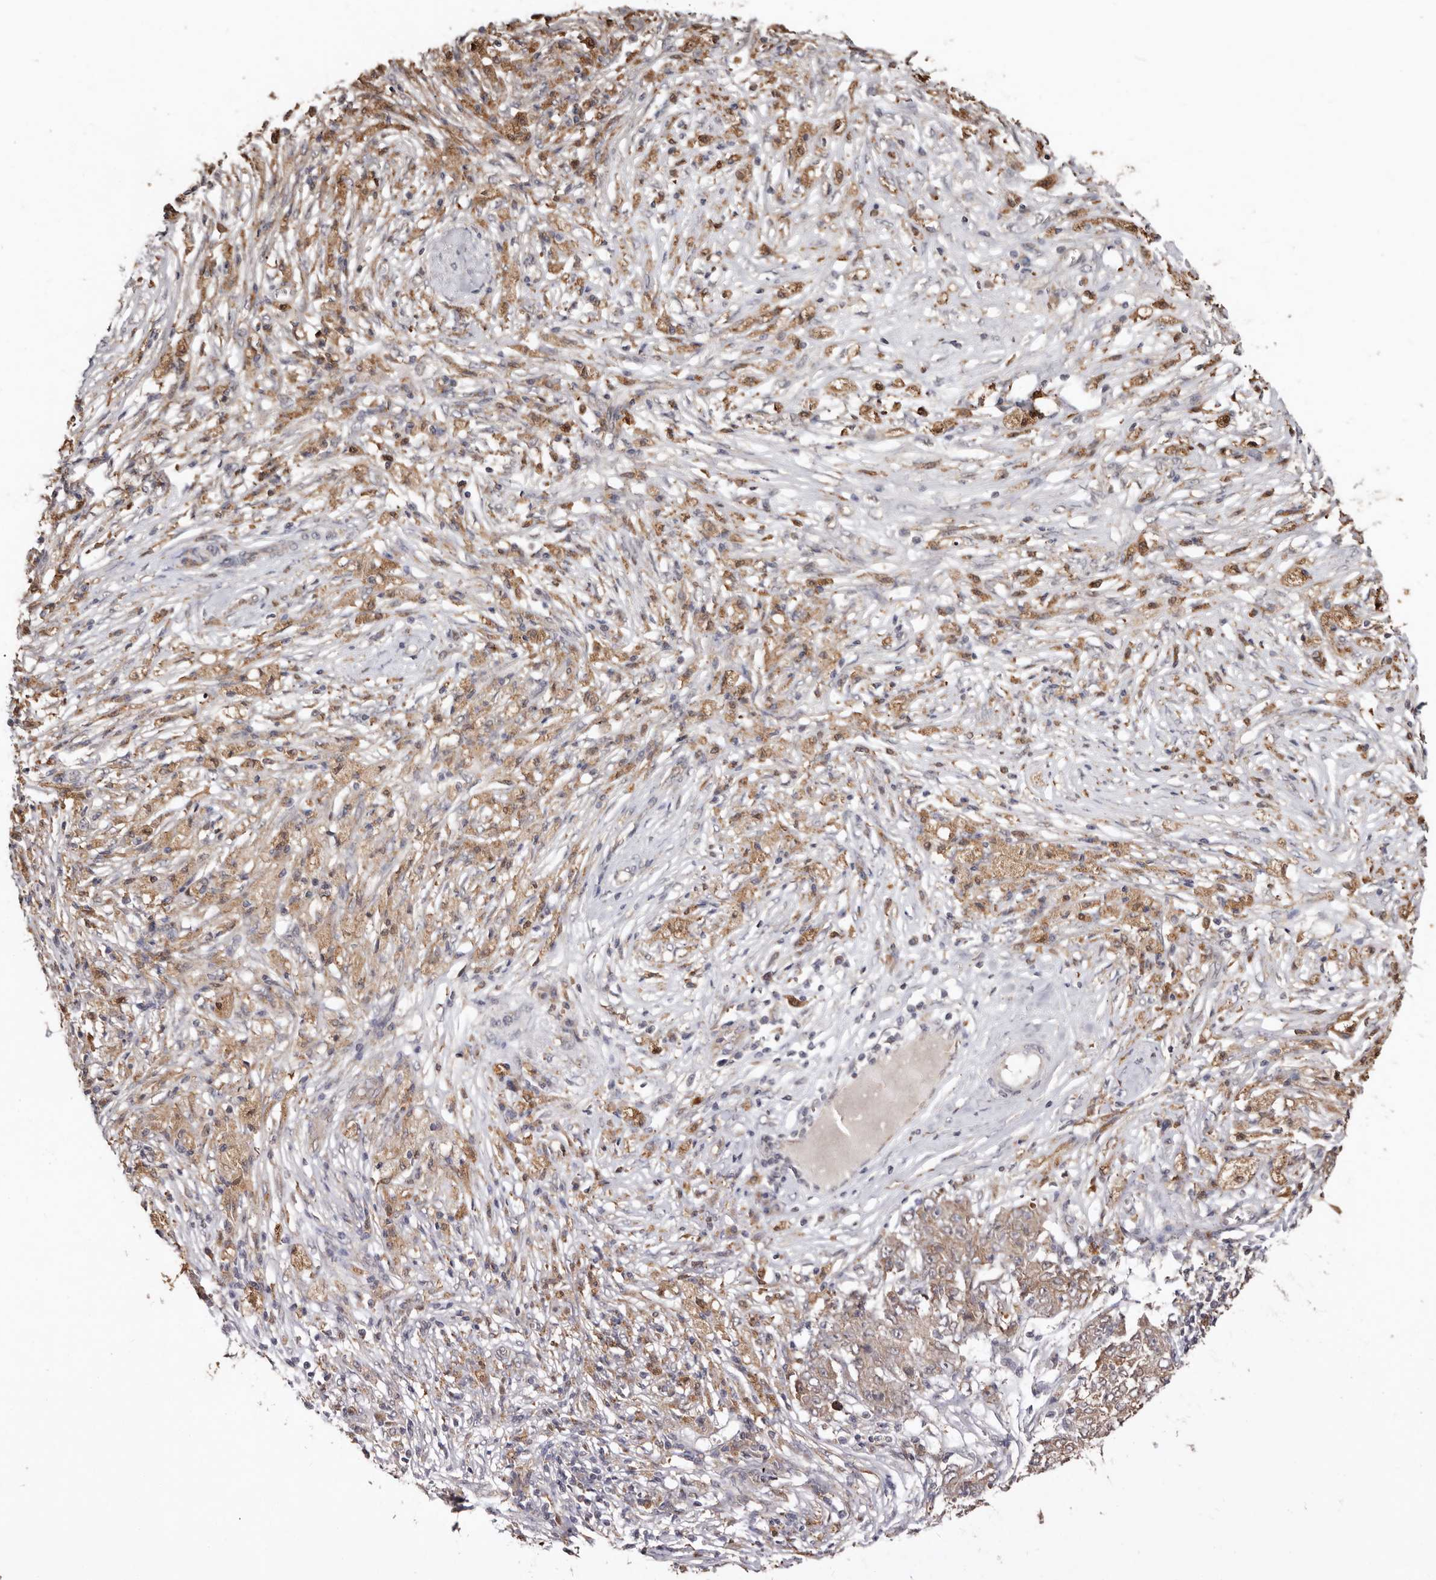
{"staining": {"intensity": "weak", "quantity": ">75%", "location": "cytoplasmic/membranous"}, "tissue": "ovarian cancer", "cell_type": "Tumor cells", "image_type": "cancer", "snomed": [{"axis": "morphology", "description": "Carcinoma, endometroid"}, {"axis": "topography", "description": "Ovary"}], "caption": "The photomicrograph exhibits immunohistochemical staining of ovarian endometroid carcinoma. There is weak cytoplasmic/membranous positivity is identified in approximately >75% of tumor cells.", "gene": "RSPO2", "patient": {"sex": "female", "age": 42}}